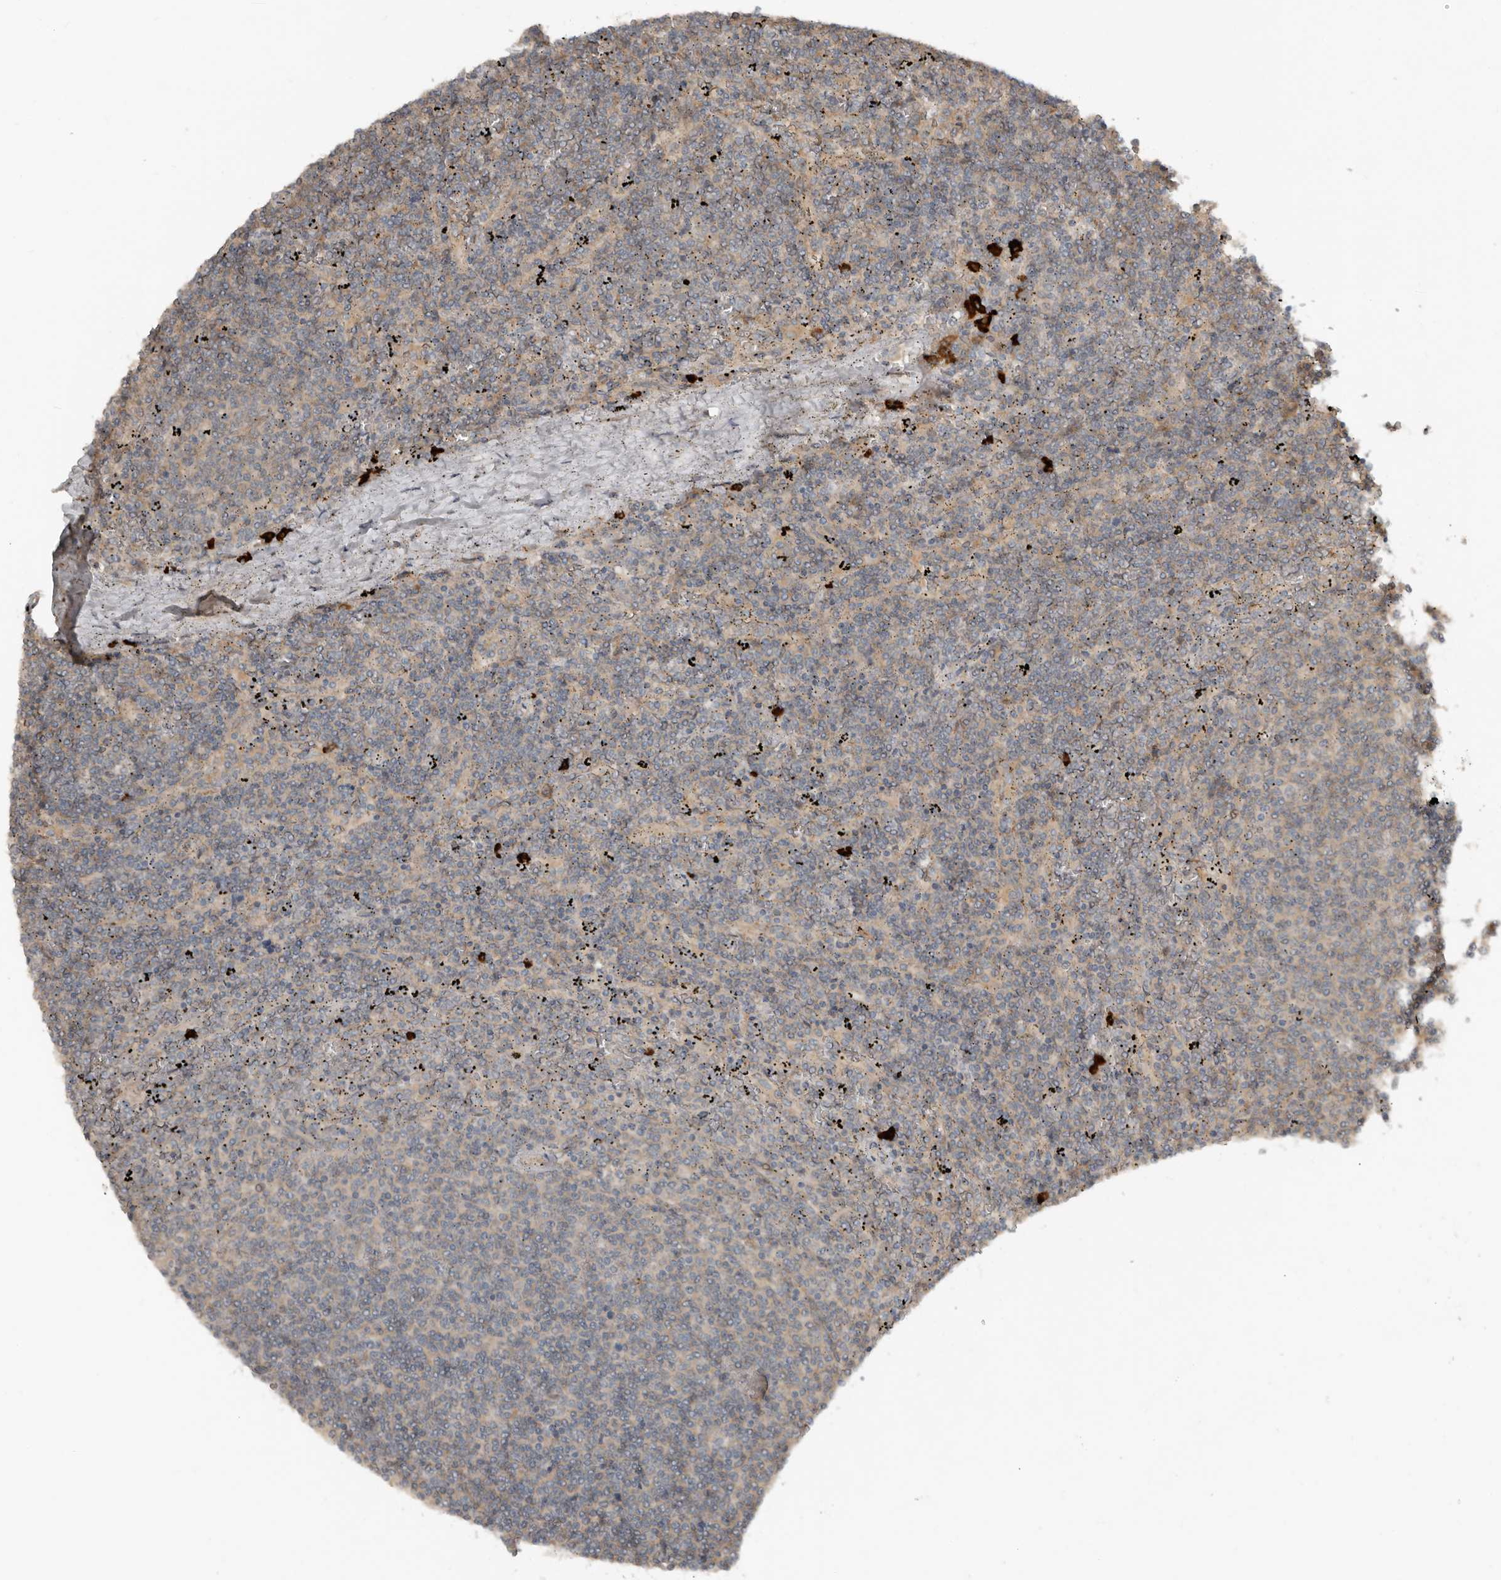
{"staining": {"intensity": "weak", "quantity": "<25%", "location": "cytoplasmic/membranous"}, "tissue": "lymphoma", "cell_type": "Tumor cells", "image_type": "cancer", "snomed": [{"axis": "morphology", "description": "Malignant lymphoma, non-Hodgkin's type, Low grade"}, {"axis": "topography", "description": "Spleen"}], "caption": "Immunohistochemistry micrograph of lymphoma stained for a protein (brown), which displays no expression in tumor cells.", "gene": "TEAD3", "patient": {"sex": "female", "age": 50}}